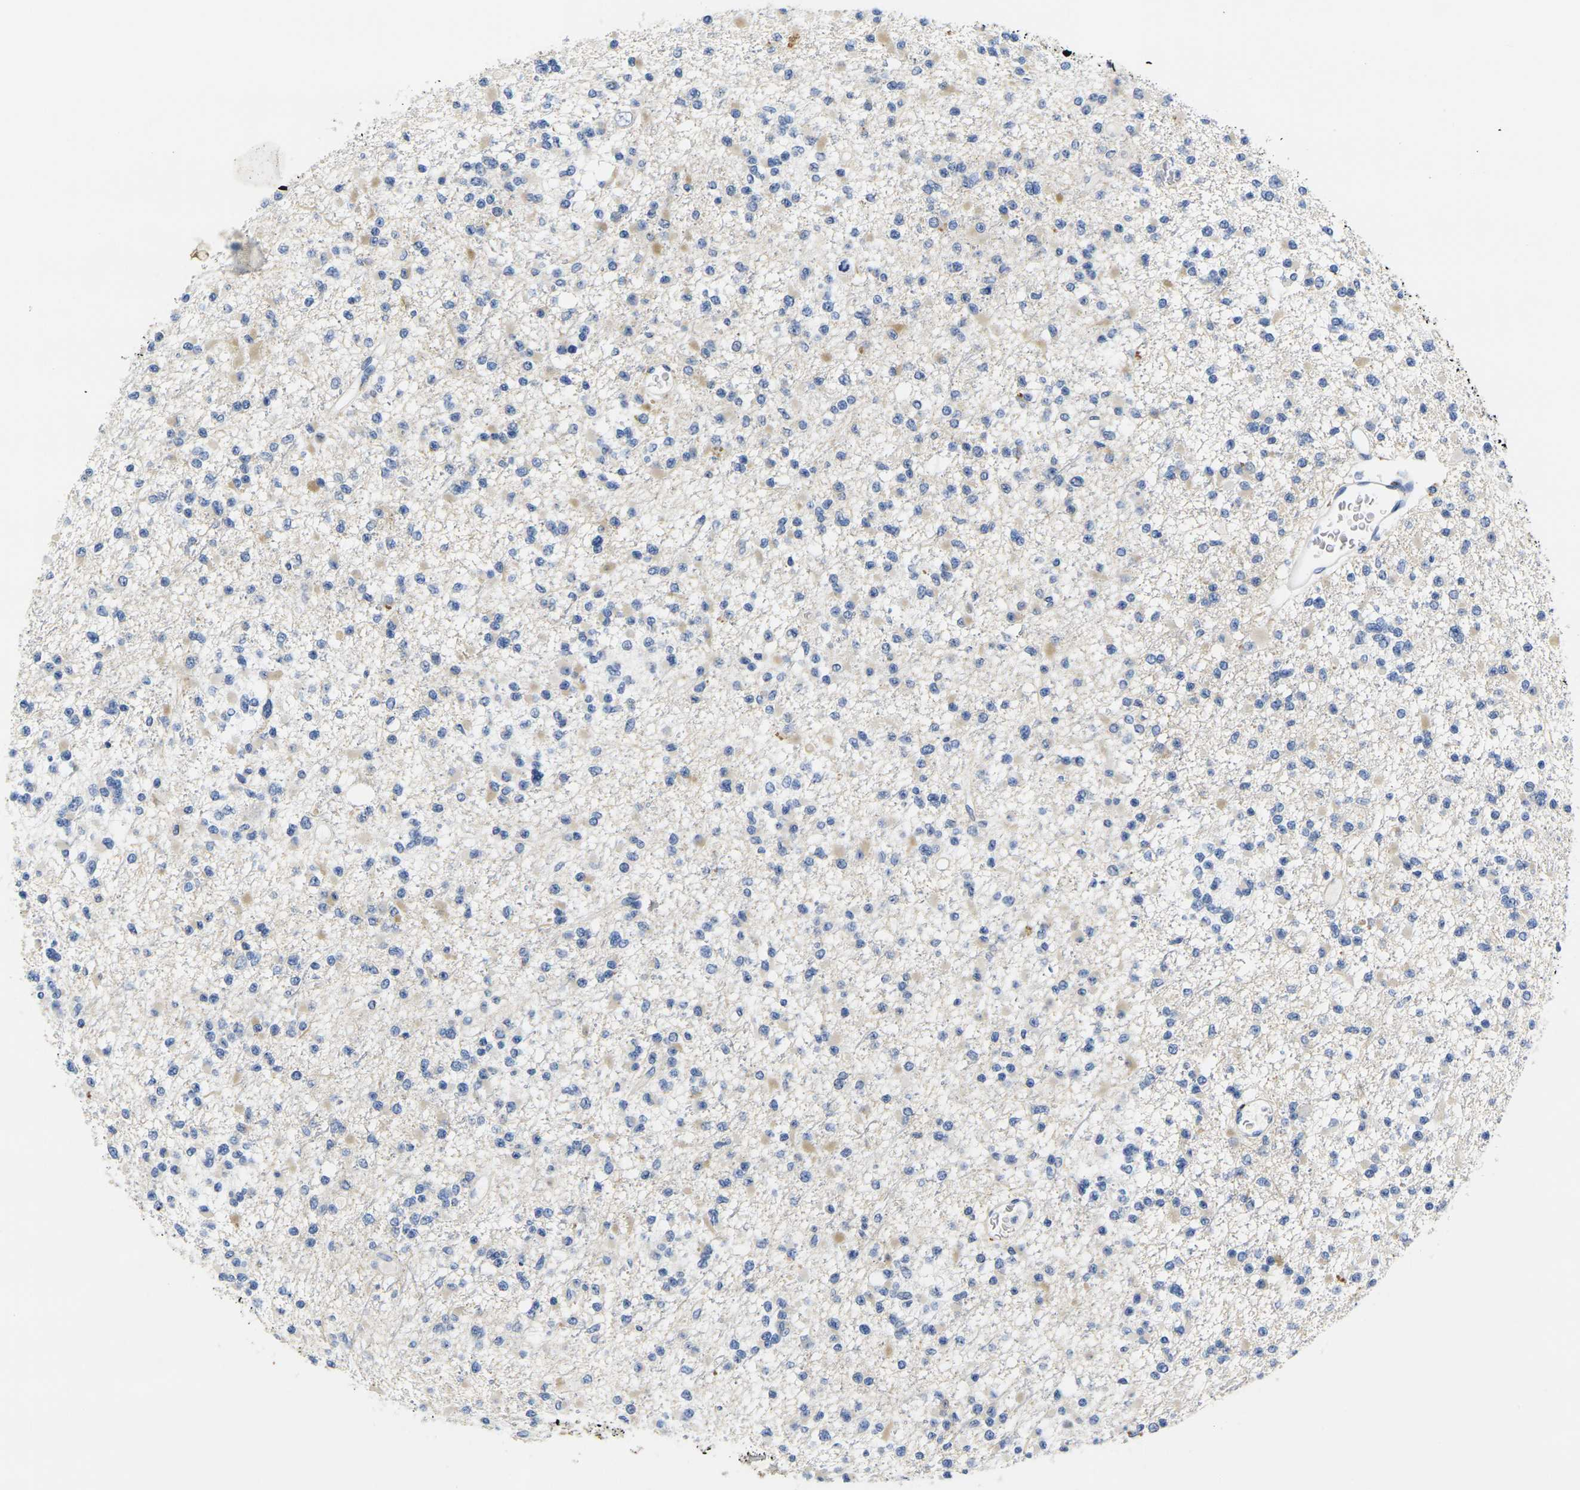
{"staining": {"intensity": "negative", "quantity": "none", "location": "none"}, "tissue": "glioma", "cell_type": "Tumor cells", "image_type": "cancer", "snomed": [{"axis": "morphology", "description": "Glioma, malignant, Low grade"}, {"axis": "topography", "description": "Brain"}], "caption": "This is an IHC micrograph of human low-grade glioma (malignant). There is no positivity in tumor cells.", "gene": "NOCT", "patient": {"sex": "female", "age": 22}}